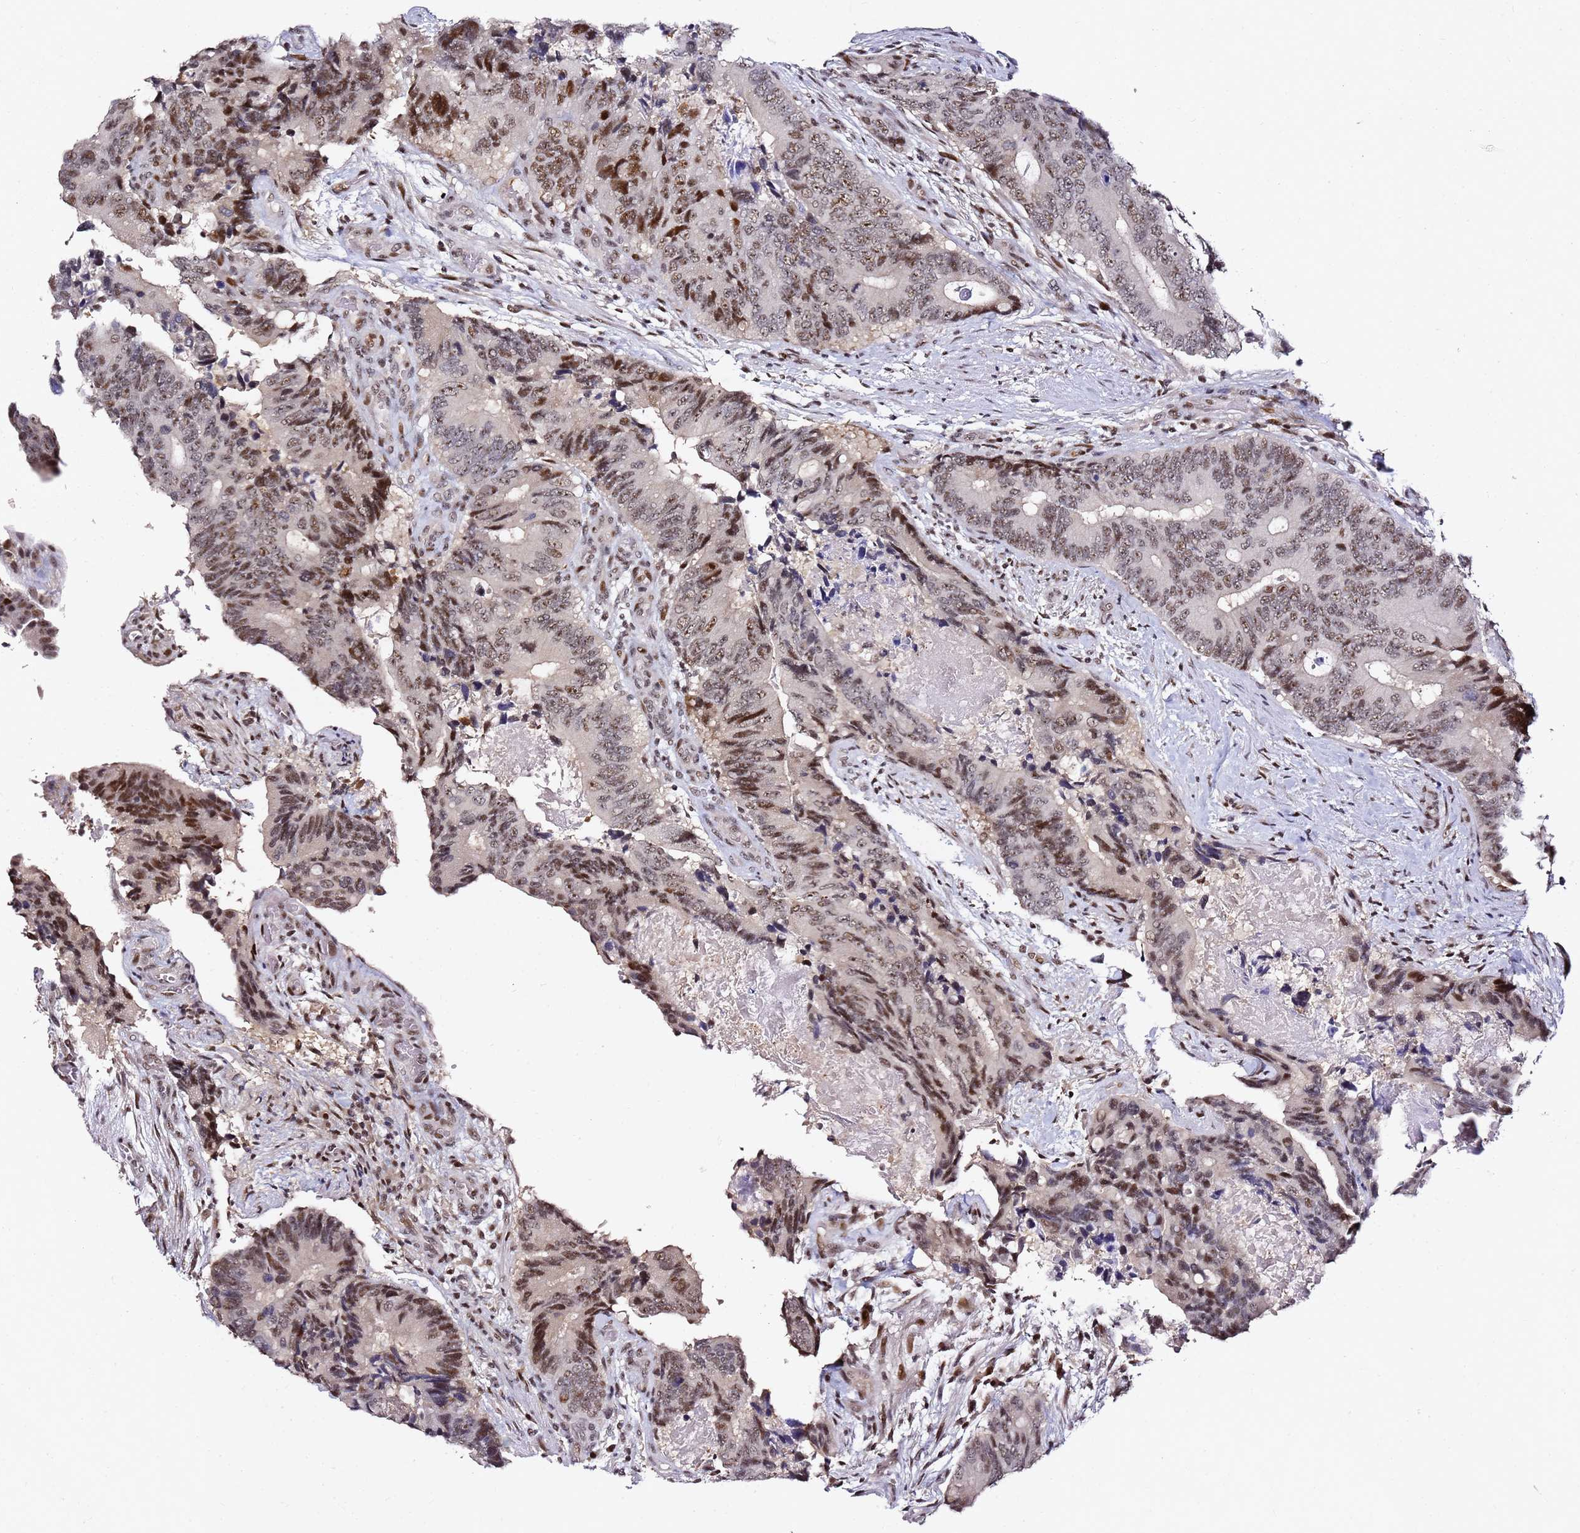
{"staining": {"intensity": "moderate", "quantity": ">75%", "location": "nuclear"}, "tissue": "colorectal cancer", "cell_type": "Tumor cells", "image_type": "cancer", "snomed": [{"axis": "morphology", "description": "Adenocarcinoma, NOS"}, {"axis": "topography", "description": "Colon"}], "caption": "Moderate nuclear protein staining is identified in approximately >75% of tumor cells in colorectal adenocarcinoma.", "gene": "FCF1", "patient": {"sex": "male", "age": 84}}